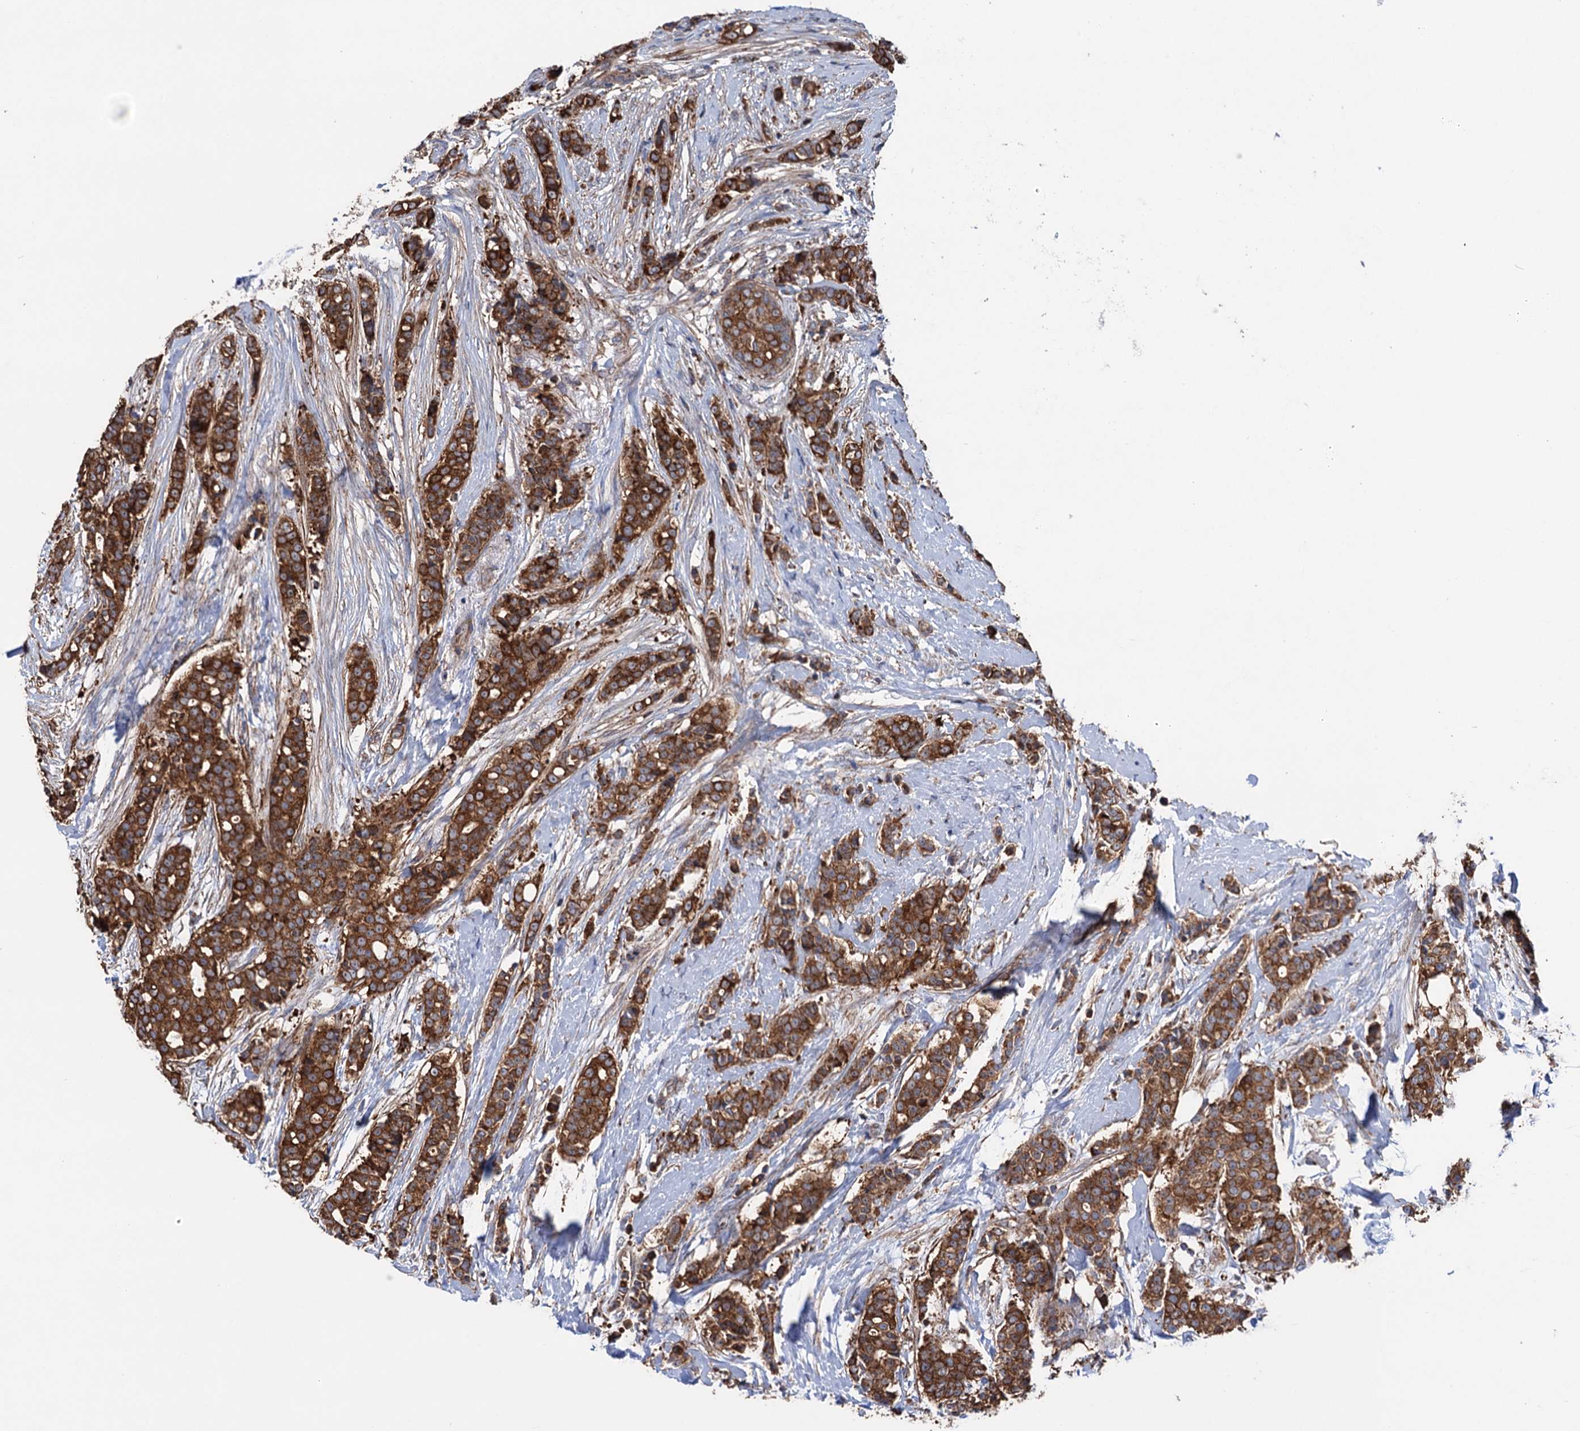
{"staining": {"intensity": "strong", "quantity": ">75%", "location": "cytoplasmic/membranous"}, "tissue": "breast cancer", "cell_type": "Tumor cells", "image_type": "cancer", "snomed": [{"axis": "morphology", "description": "Lobular carcinoma"}, {"axis": "topography", "description": "Breast"}], "caption": "Human breast cancer stained for a protein (brown) reveals strong cytoplasmic/membranous positive positivity in about >75% of tumor cells.", "gene": "SUCLA2", "patient": {"sex": "female", "age": 51}}